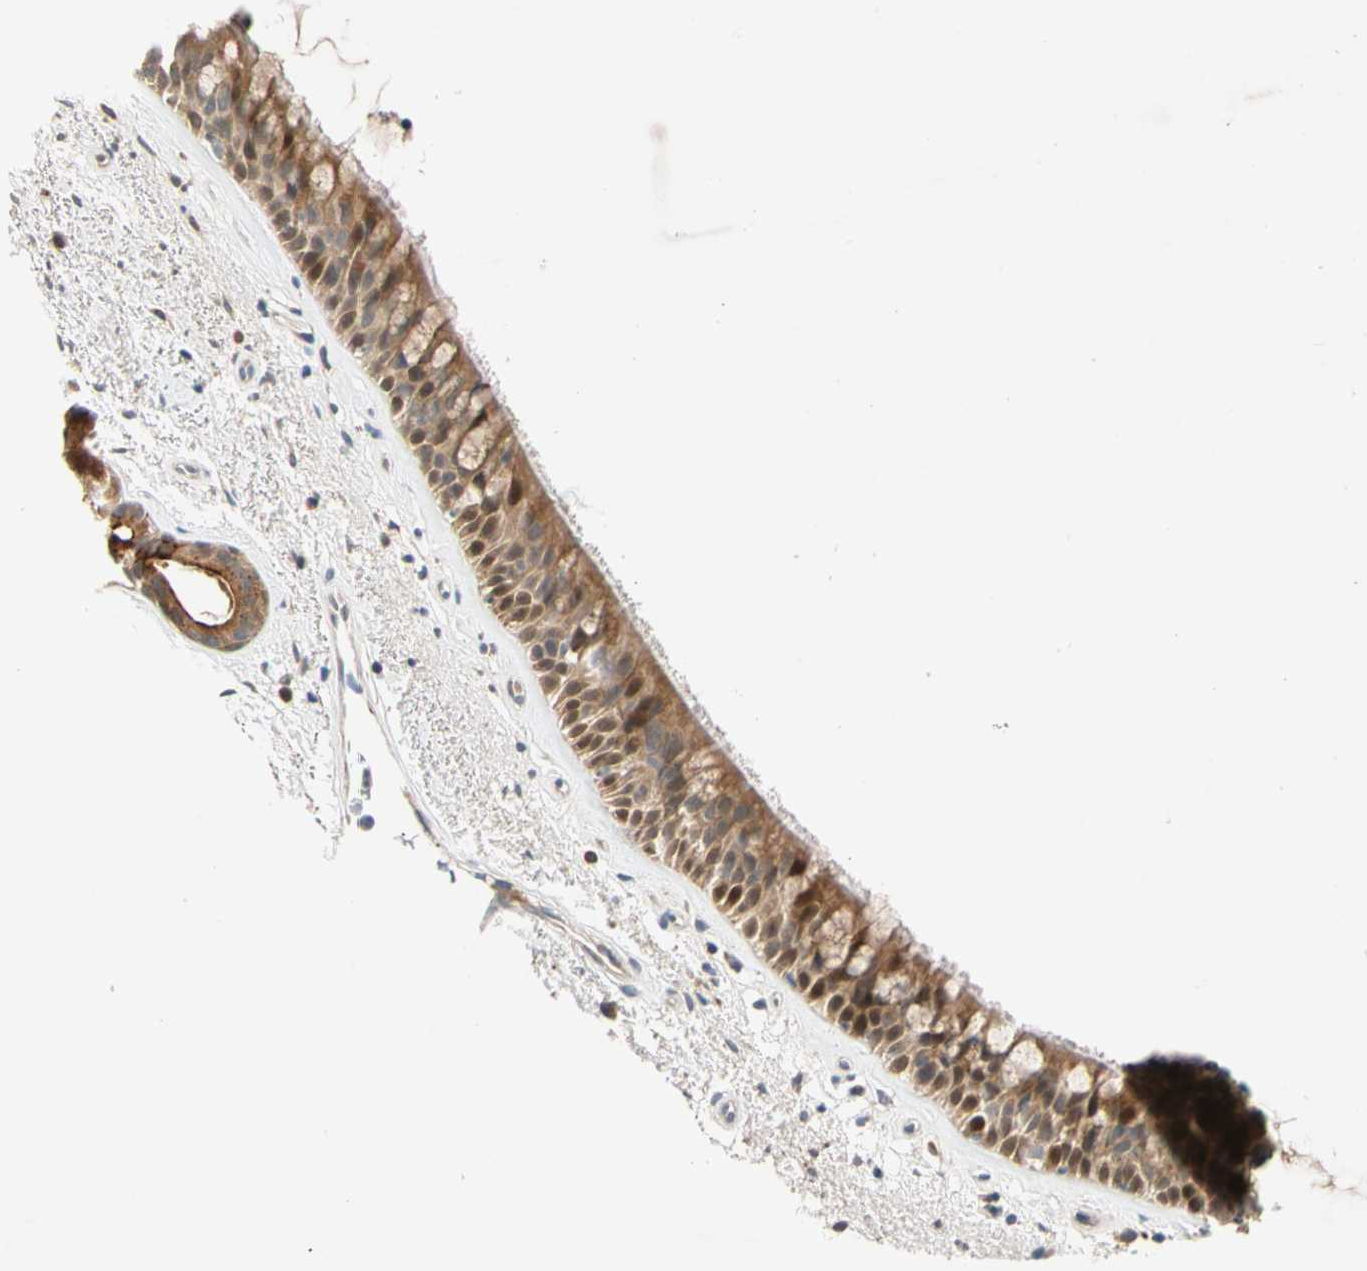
{"staining": {"intensity": "strong", "quantity": ">75%", "location": "cytoplasmic/membranous,nuclear"}, "tissue": "bronchus", "cell_type": "Respiratory epithelial cells", "image_type": "normal", "snomed": [{"axis": "morphology", "description": "Normal tissue, NOS"}, {"axis": "topography", "description": "Bronchus"}], "caption": "This is a histology image of immunohistochemistry (IHC) staining of unremarkable bronchus, which shows strong expression in the cytoplasmic/membranous,nuclear of respiratory epithelial cells.", "gene": "CNST", "patient": {"sex": "female", "age": 54}}